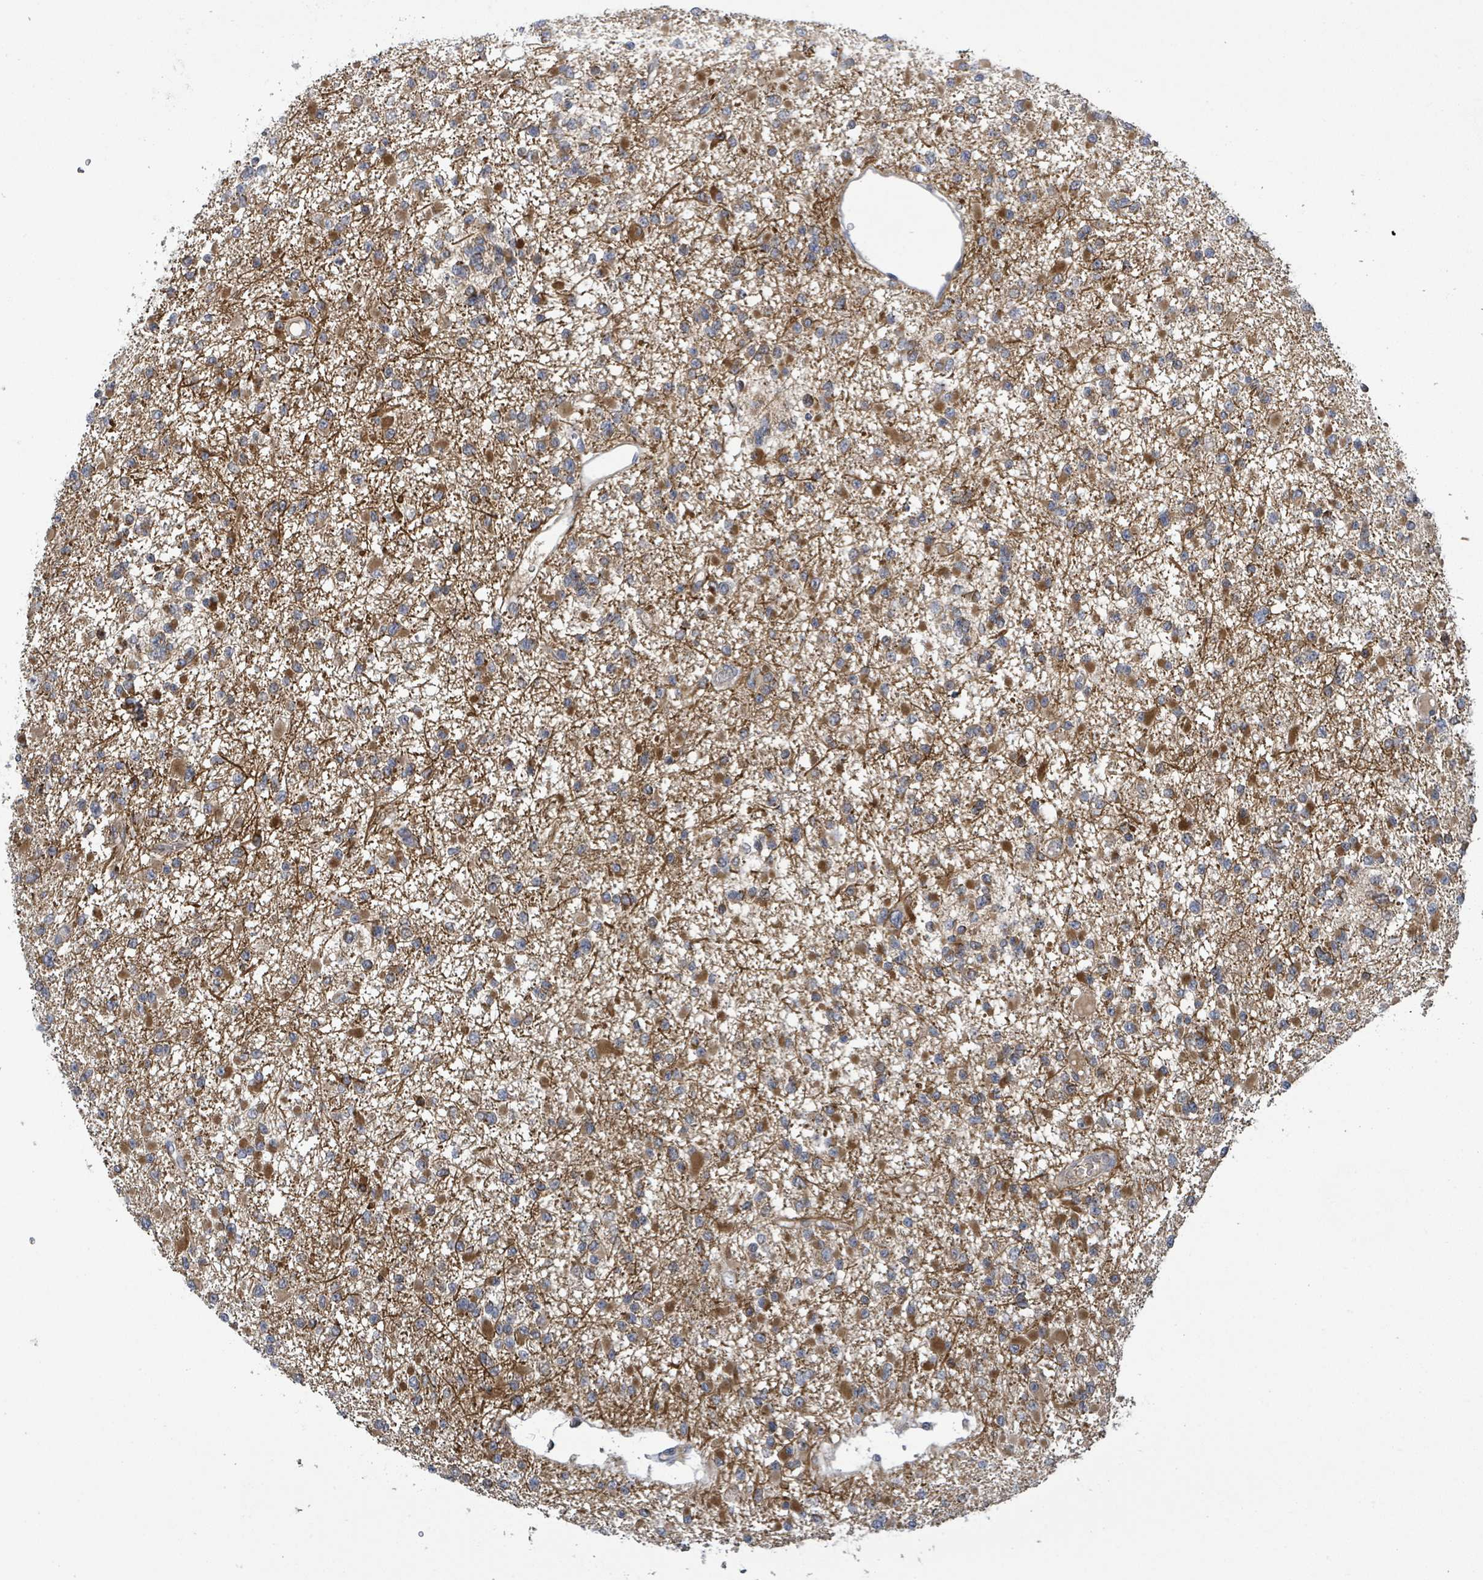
{"staining": {"intensity": "moderate", "quantity": "25%-75%", "location": "cytoplasmic/membranous"}, "tissue": "glioma", "cell_type": "Tumor cells", "image_type": "cancer", "snomed": [{"axis": "morphology", "description": "Glioma, malignant, Low grade"}, {"axis": "topography", "description": "Brain"}], "caption": "A photomicrograph of glioma stained for a protein demonstrates moderate cytoplasmic/membranous brown staining in tumor cells.", "gene": "CCDC121", "patient": {"sex": "female", "age": 22}}